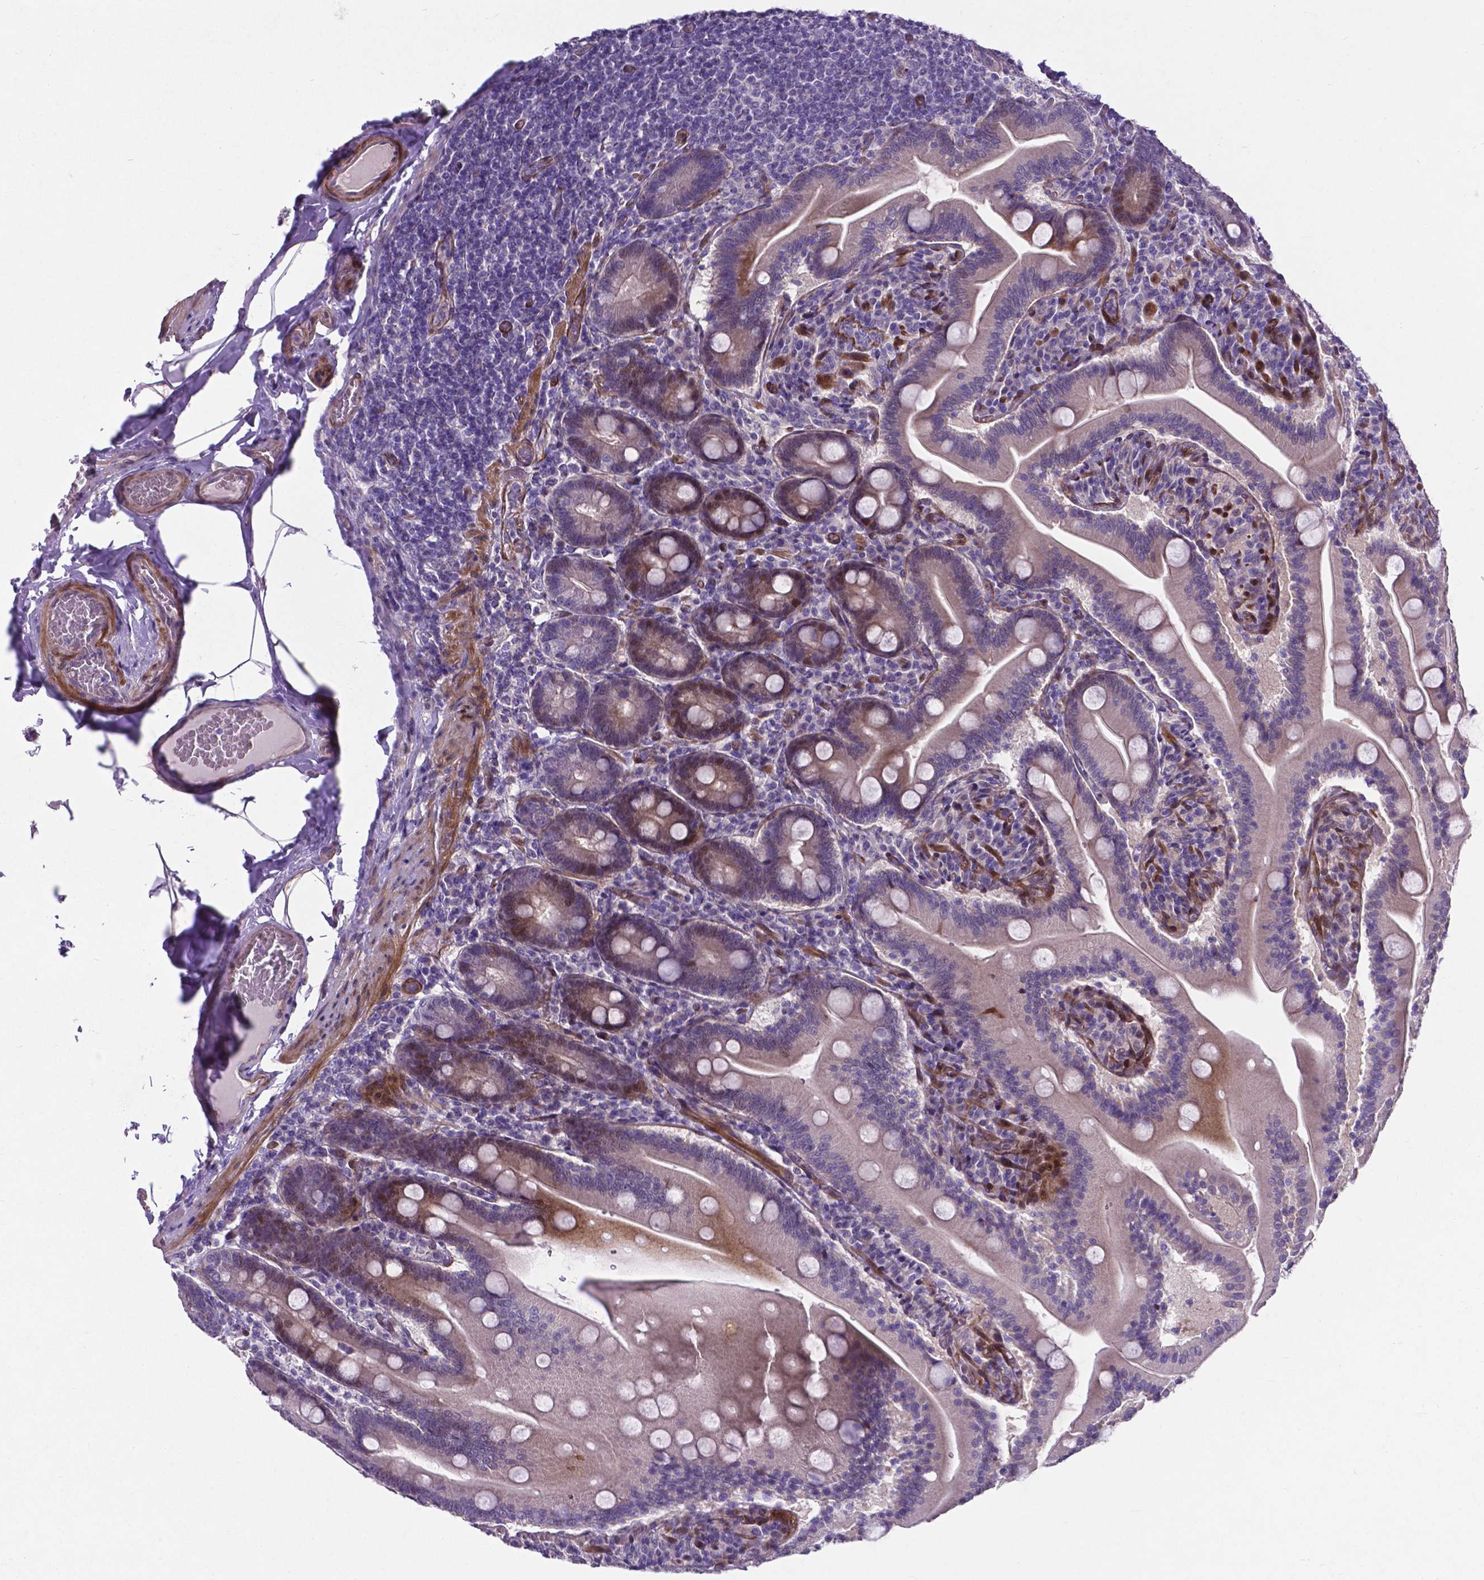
{"staining": {"intensity": "moderate", "quantity": "<25%", "location": "cytoplasmic/membranous"}, "tissue": "small intestine", "cell_type": "Glandular cells", "image_type": "normal", "snomed": [{"axis": "morphology", "description": "Normal tissue, NOS"}, {"axis": "topography", "description": "Small intestine"}], "caption": "Protein staining of unremarkable small intestine displays moderate cytoplasmic/membranous expression in about <25% of glandular cells. Using DAB (brown) and hematoxylin (blue) stains, captured at high magnification using brightfield microscopy.", "gene": "PFKFB4", "patient": {"sex": "male", "age": 37}}